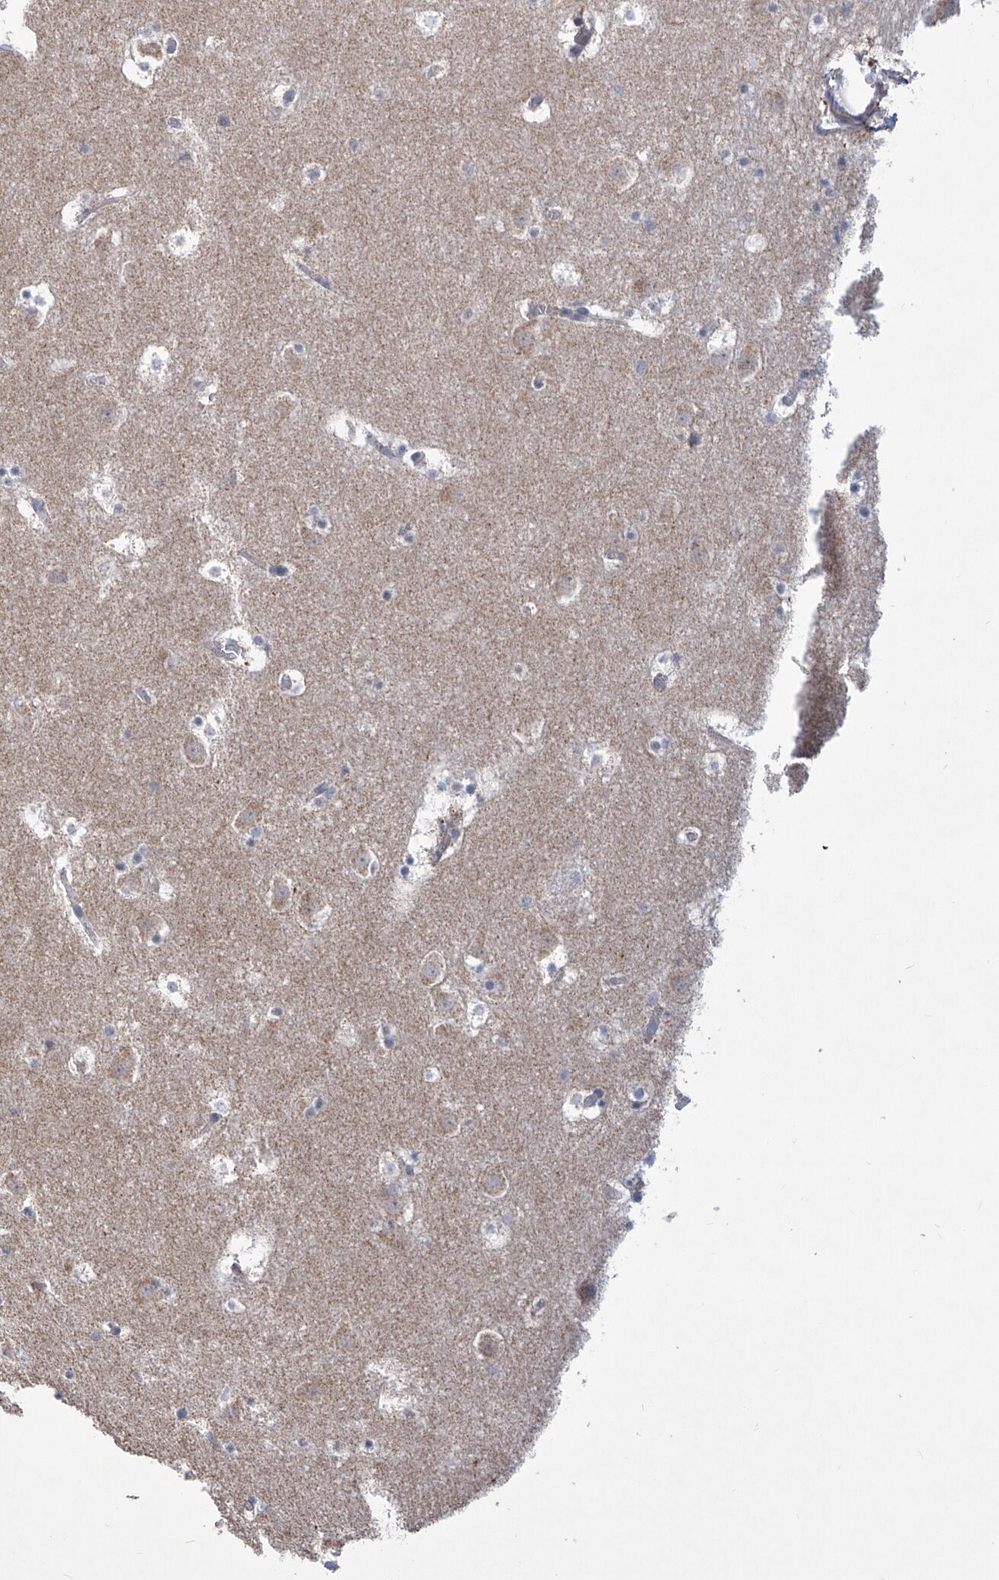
{"staining": {"intensity": "negative", "quantity": "none", "location": "none"}, "tissue": "caudate", "cell_type": "Glial cells", "image_type": "normal", "snomed": [{"axis": "morphology", "description": "Normal tissue, NOS"}, {"axis": "topography", "description": "Lateral ventricle wall"}], "caption": "This is an IHC image of benign human caudate. There is no positivity in glial cells.", "gene": "KIFC2", "patient": {"sex": "male", "age": 45}}